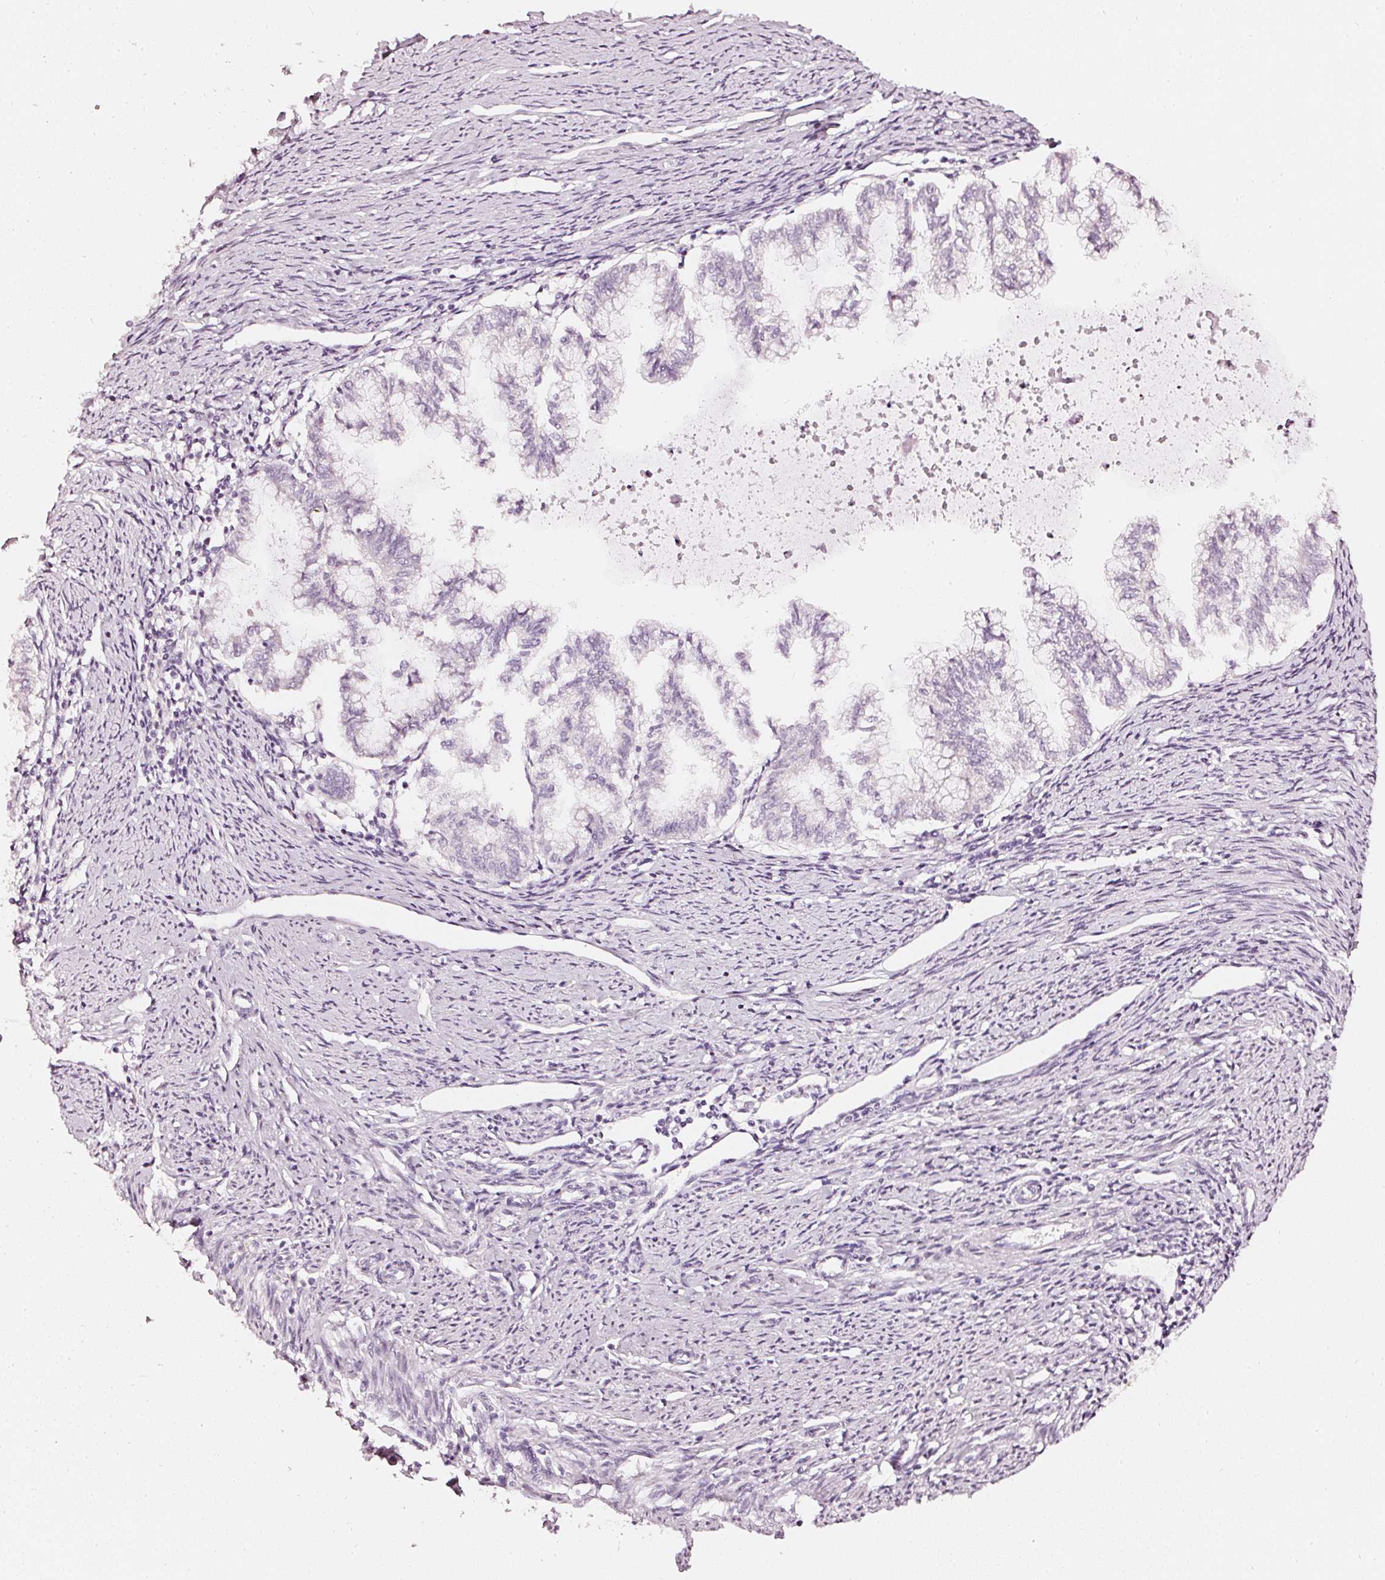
{"staining": {"intensity": "negative", "quantity": "none", "location": "none"}, "tissue": "endometrial cancer", "cell_type": "Tumor cells", "image_type": "cancer", "snomed": [{"axis": "morphology", "description": "Adenocarcinoma, NOS"}, {"axis": "topography", "description": "Endometrium"}], "caption": "Immunohistochemistry of endometrial adenocarcinoma demonstrates no expression in tumor cells.", "gene": "CNP", "patient": {"sex": "female", "age": 79}}